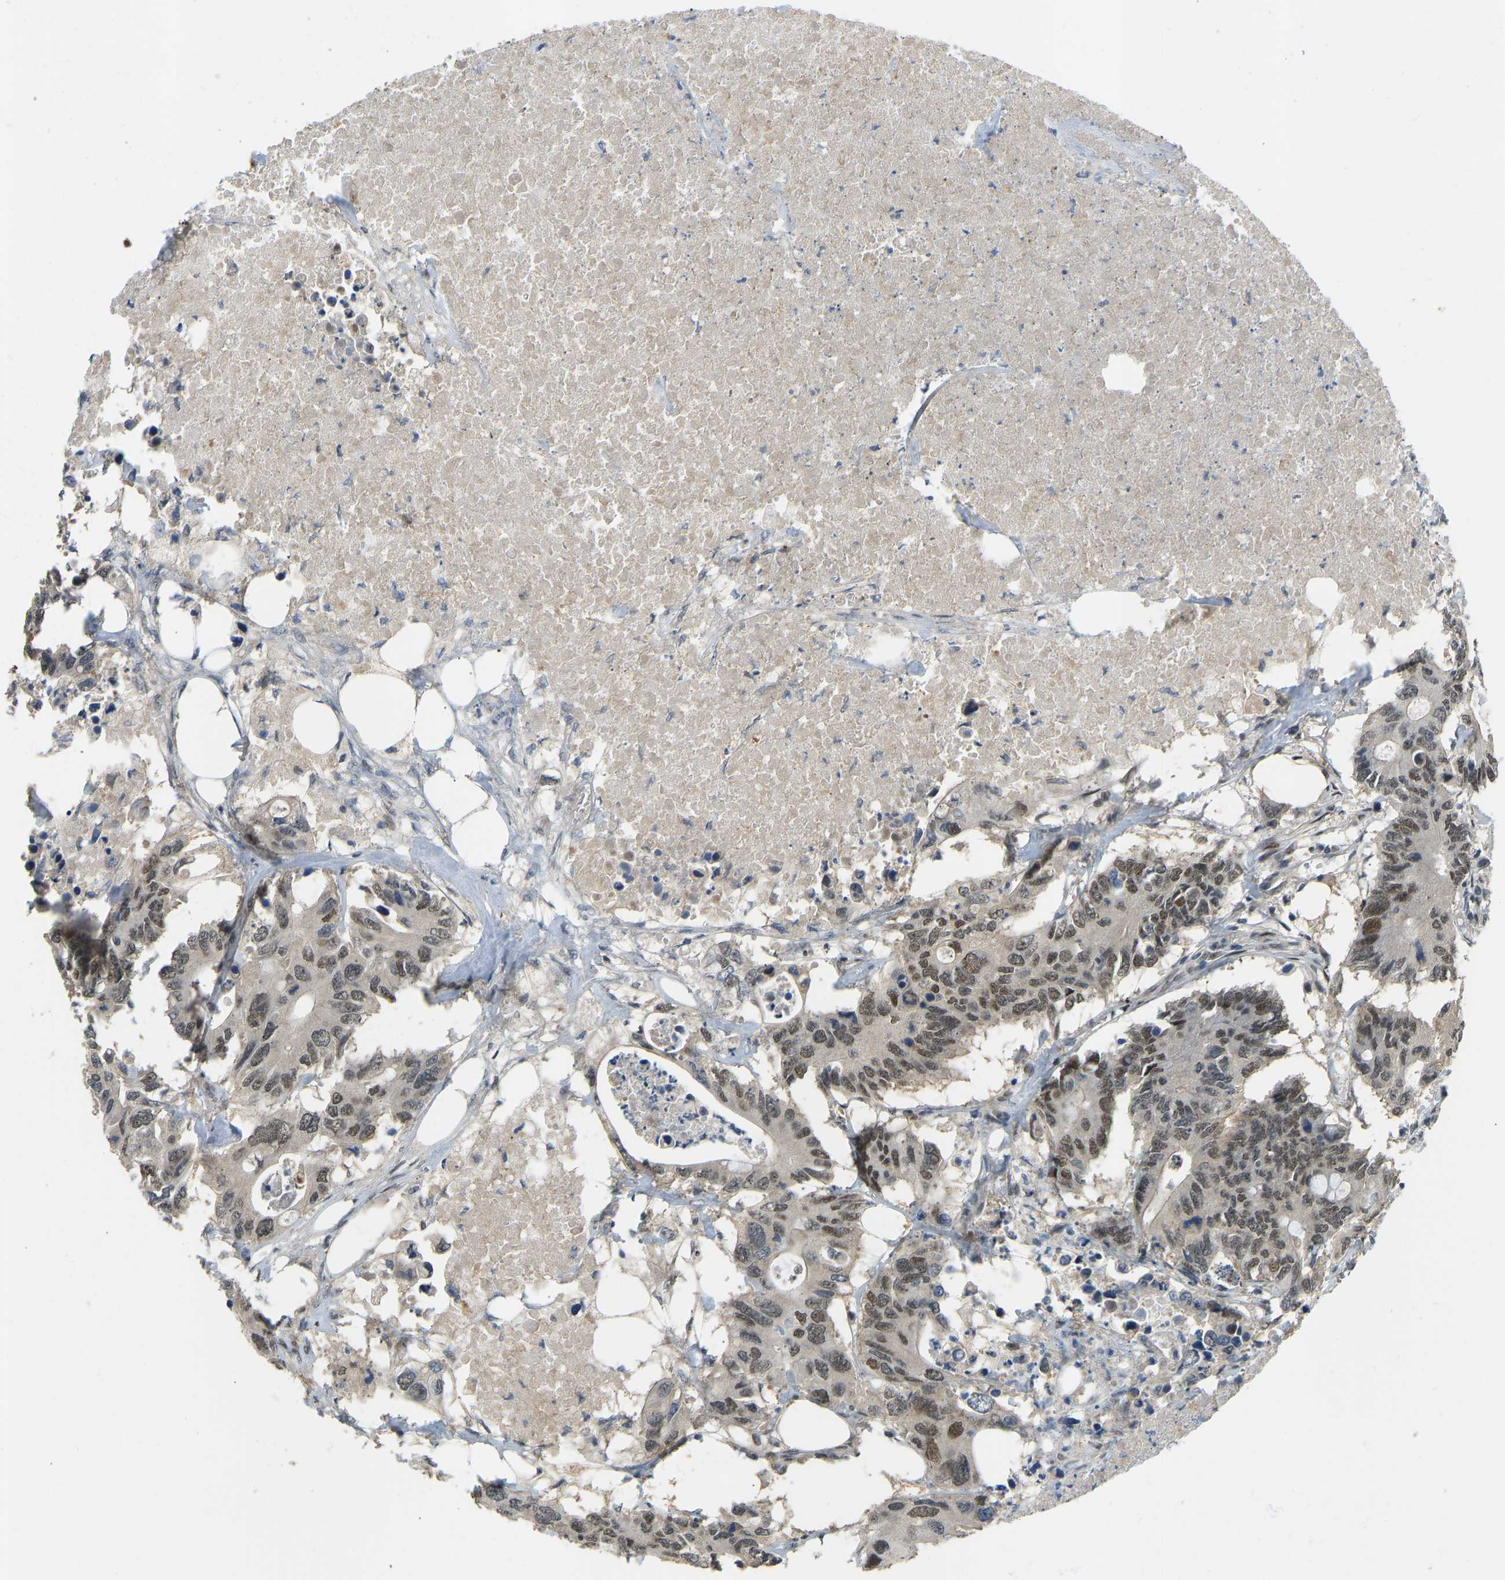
{"staining": {"intensity": "moderate", "quantity": "25%-75%", "location": "nuclear"}, "tissue": "colorectal cancer", "cell_type": "Tumor cells", "image_type": "cancer", "snomed": [{"axis": "morphology", "description": "Adenocarcinoma, NOS"}, {"axis": "topography", "description": "Colon"}], "caption": "Colorectal adenocarcinoma stained for a protein demonstrates moderate nuclear positivity in tumor cells.", "gene": "FOXK1", "patient": {"sex": "male", "age": 71}}